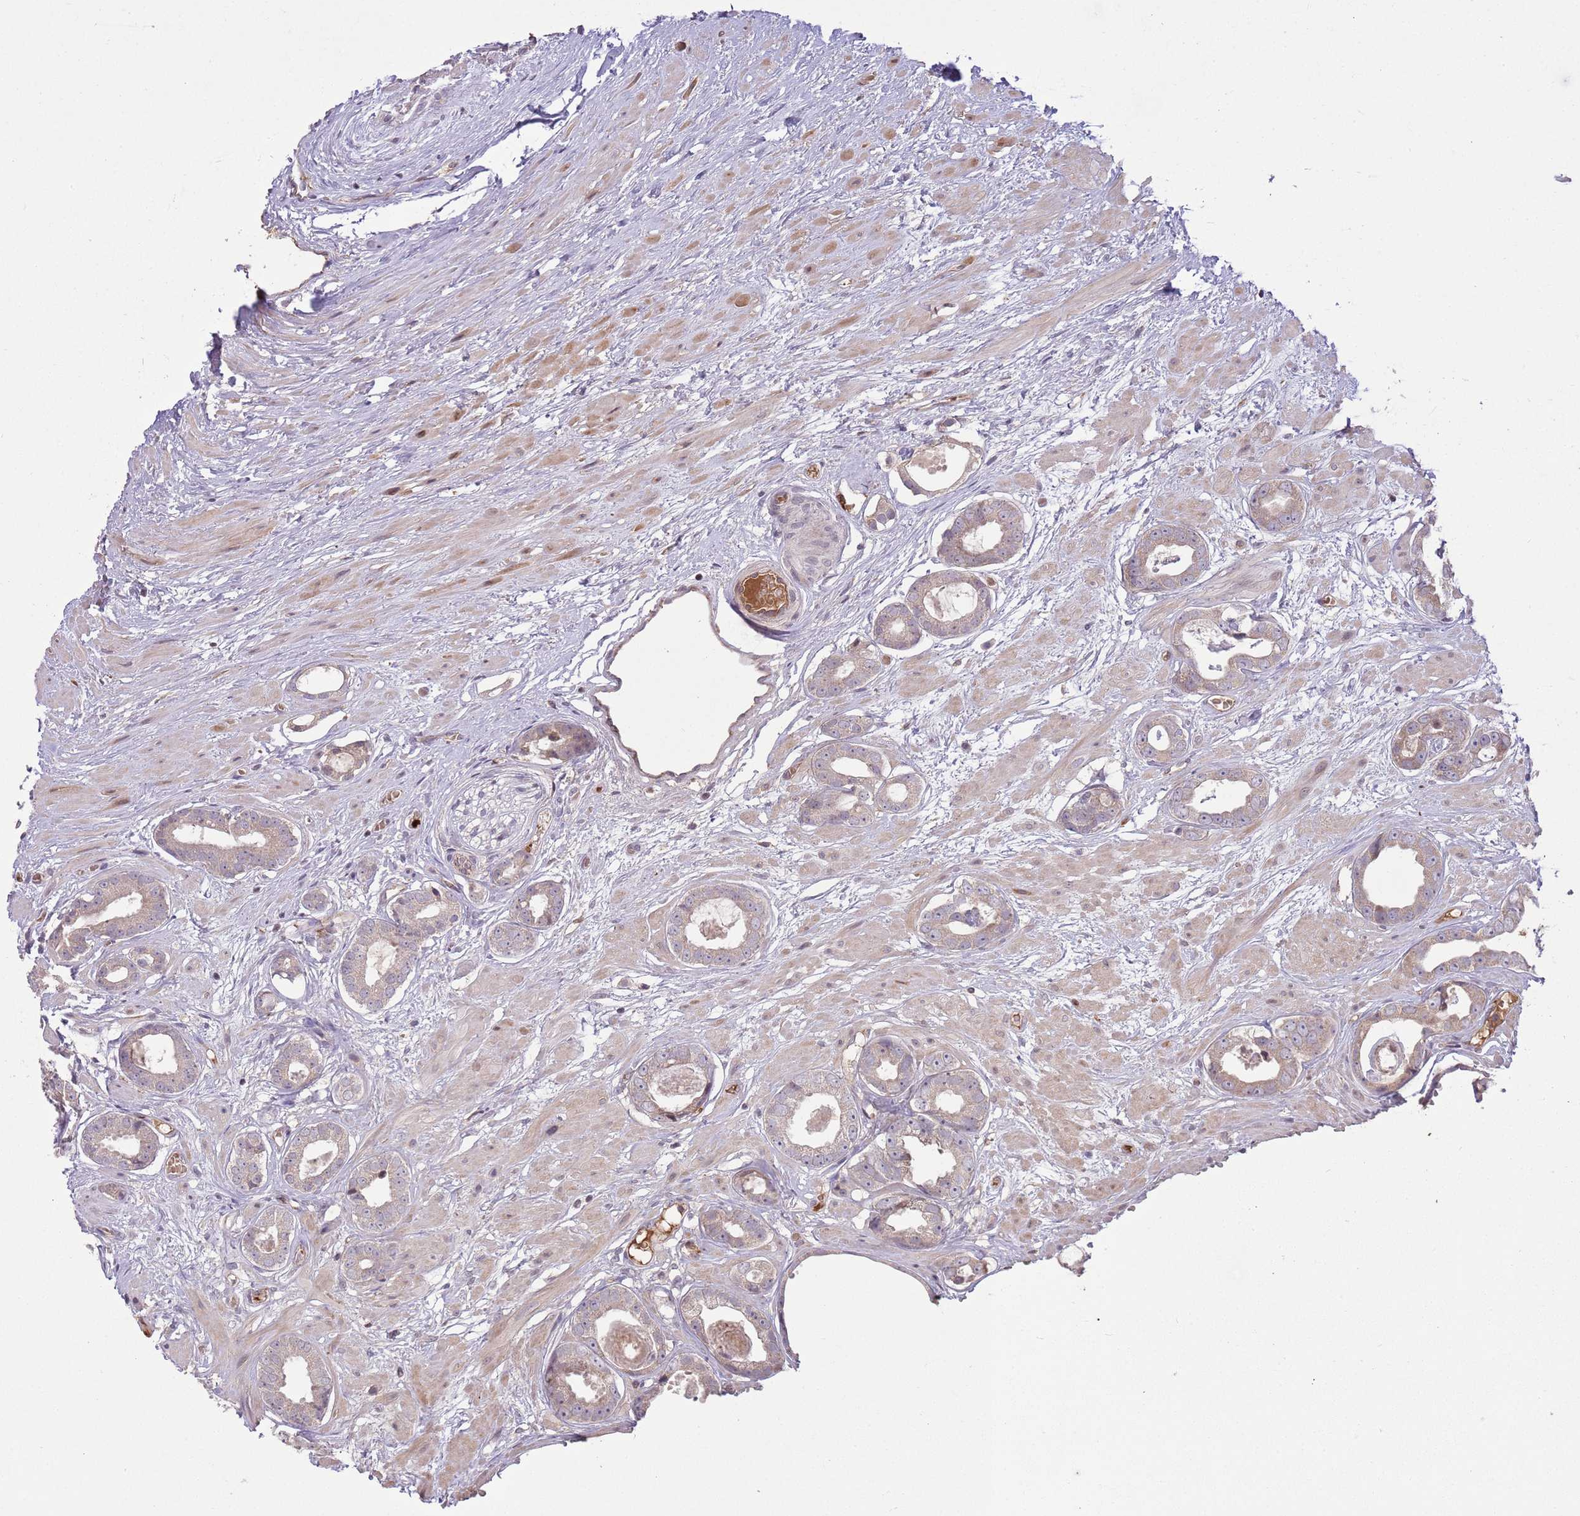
{"staining": {"intensity": "weak", "quantity": "<25%", "location": "cytoplasmic/membranous"}, "tissue": "prostate cancer", "cell_type": "Tumor cells", "image_type": "cancer", "snomed": [{"axis": "morphology", "description": "Adenocarcinoma, Low grade"}, {"axis": "topography", "description": "Prostate"}], "caption": "Prostate adenocarcinoma (low-grade) was stained to show a protein in brown. There is no significant expression in tumor cells. (DAB IHC, high magnification).", "gene": "DPP10", "patient": {"sex": "male", "age": 64}}